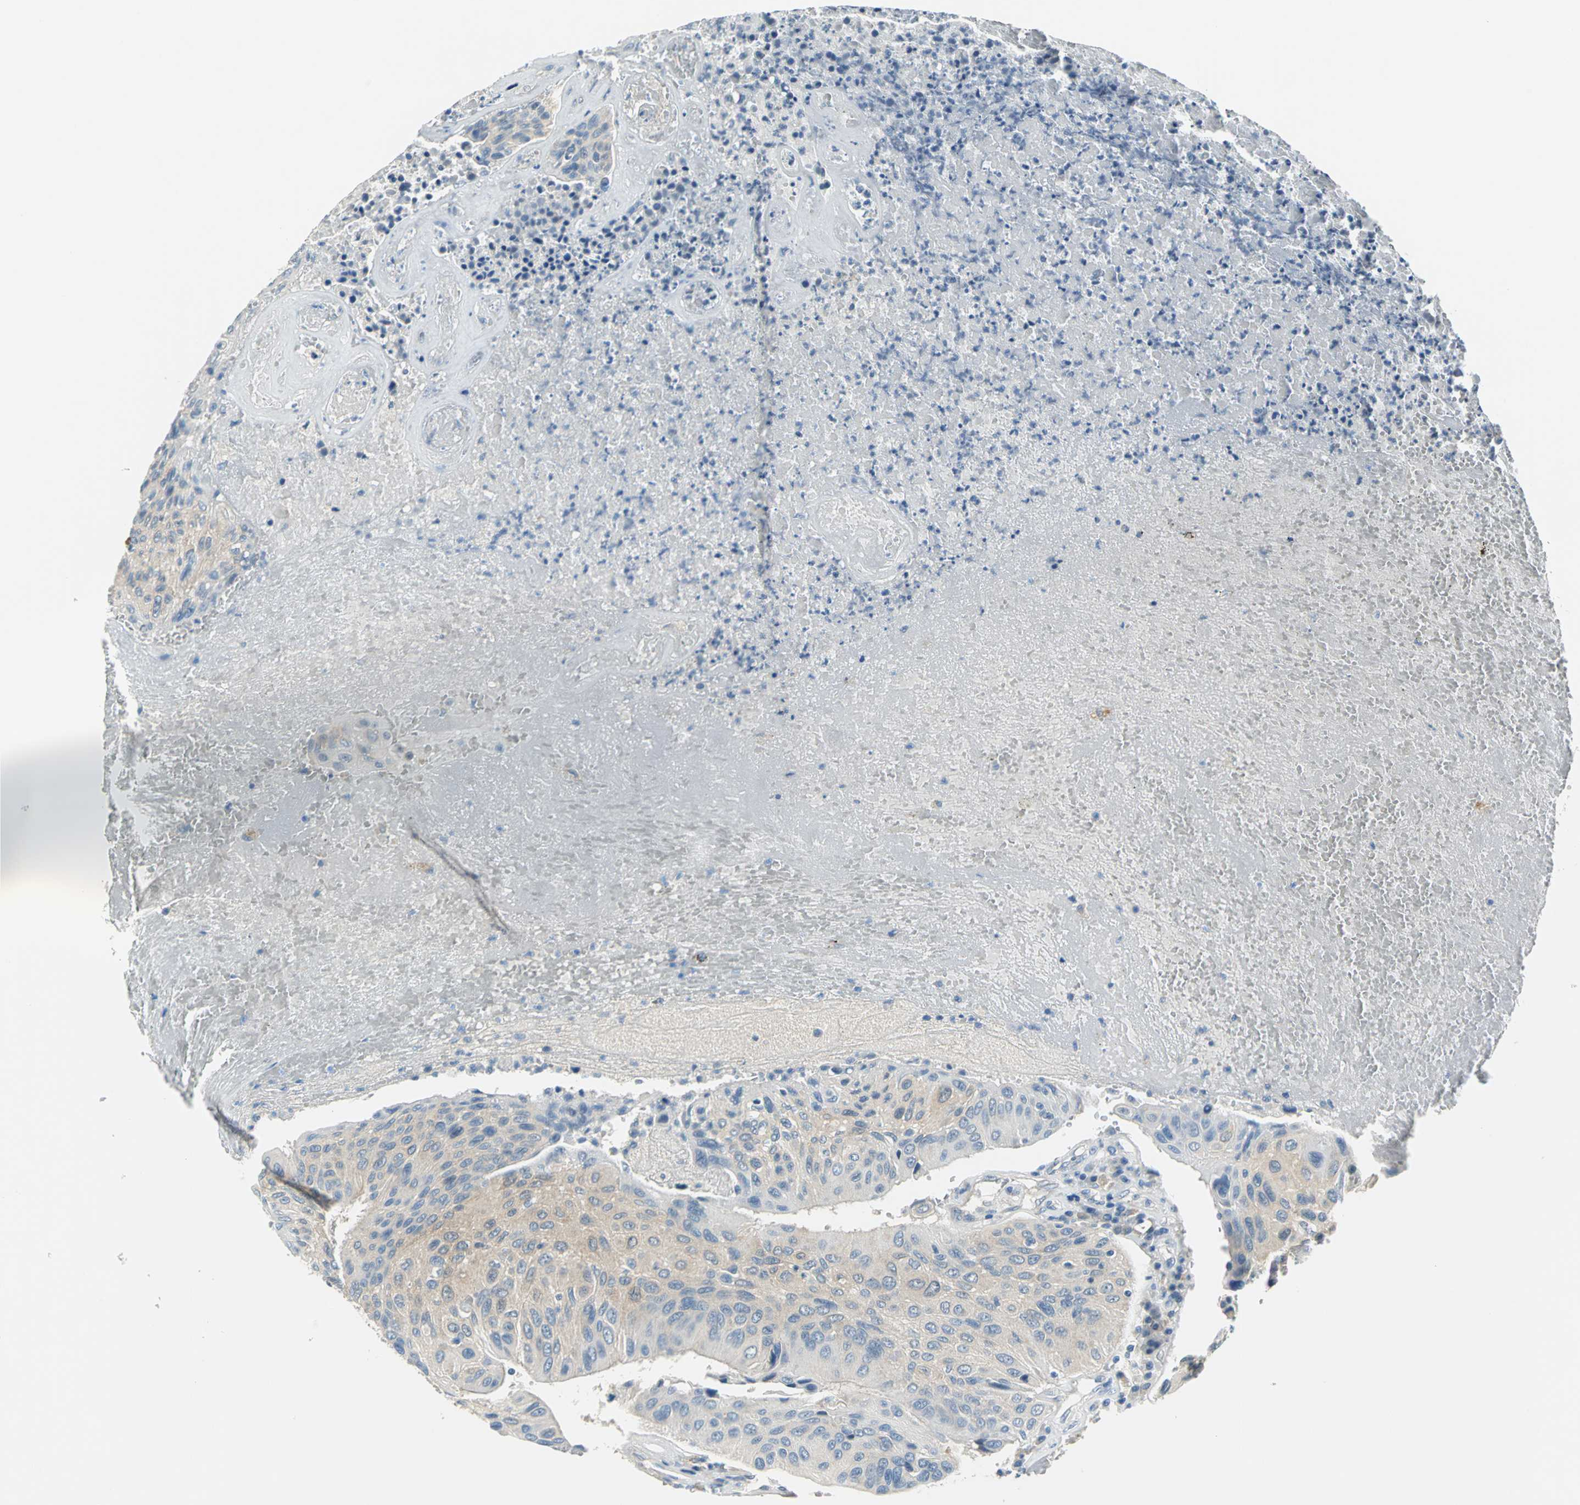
{"staining": {"intensity": "weak", "quantity": "25%-75%", "location": "cytoplasmic/membranous"}, "tissue": "urothelial cancer", "cell_type": "Tumor cells", "image_type": "cancer", "snomed": [{"axis": "morphology", "description": "Urothelial carcinoma, High grade"}, {"axis": "topography", "description": "Urinary bladder"}], "caption": "Human urothelial cancer stained with a brown dye shows weak cytoplasmic/membranous positive expression in about 25%-75% of tumor cells.", "gene": "SLC16A7", "patient": {"sex": "male", "age": 66}}